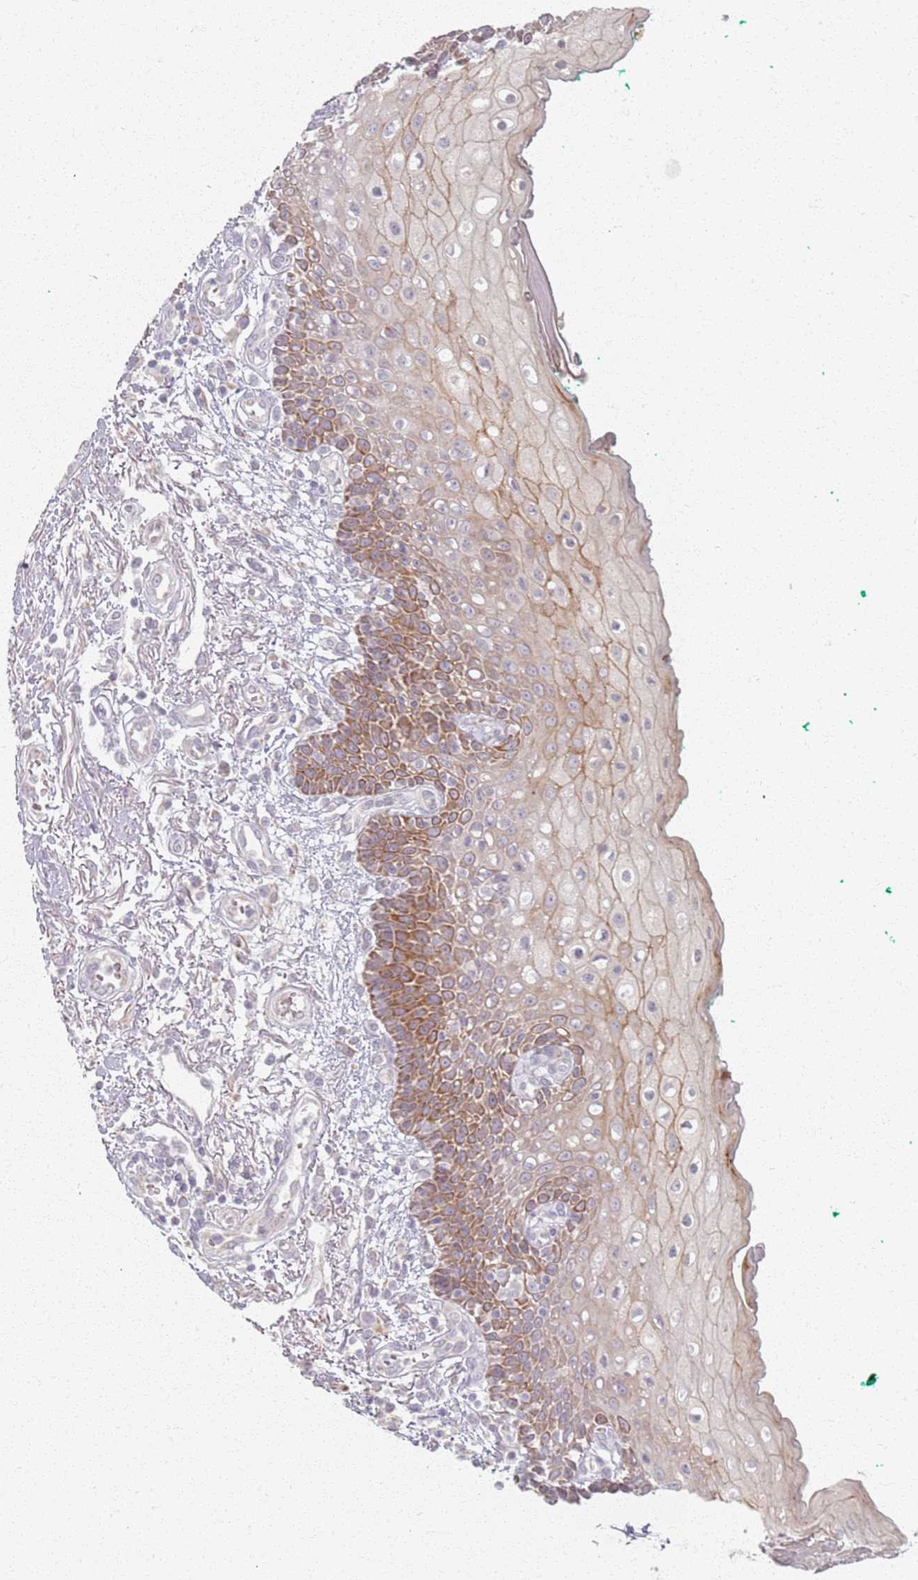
{"staining": {"intensity": "moderate", "quantity": ">75%", "location": "cytoplasmic/membranous"}, "tissue": "oral mucosa", "cell_type": "Squamous epithelial cells", "image_type": "normal", "snomed": [{"axis": "morphology", "description": "Normal tissue, NOS"}, {"axis": "morphology", "description": "Squamous cell carcinoma, NOS"}, {"axis": "topography", "description": "Oral tissue"}, {"axis": "topography", "description": "Tounge, NOS"}, {"axis": "topography", "description": "Head-Neck"}], "caption": "Immunohistochemical staining of normal human oral mucosa shows >75% levels of moderate cytoplasmic/membranous protein staining in approximately >75% of squamous epithelial cells.", "gene": "PKD2L2", "patient": {"sex": "male", "age": 79}}